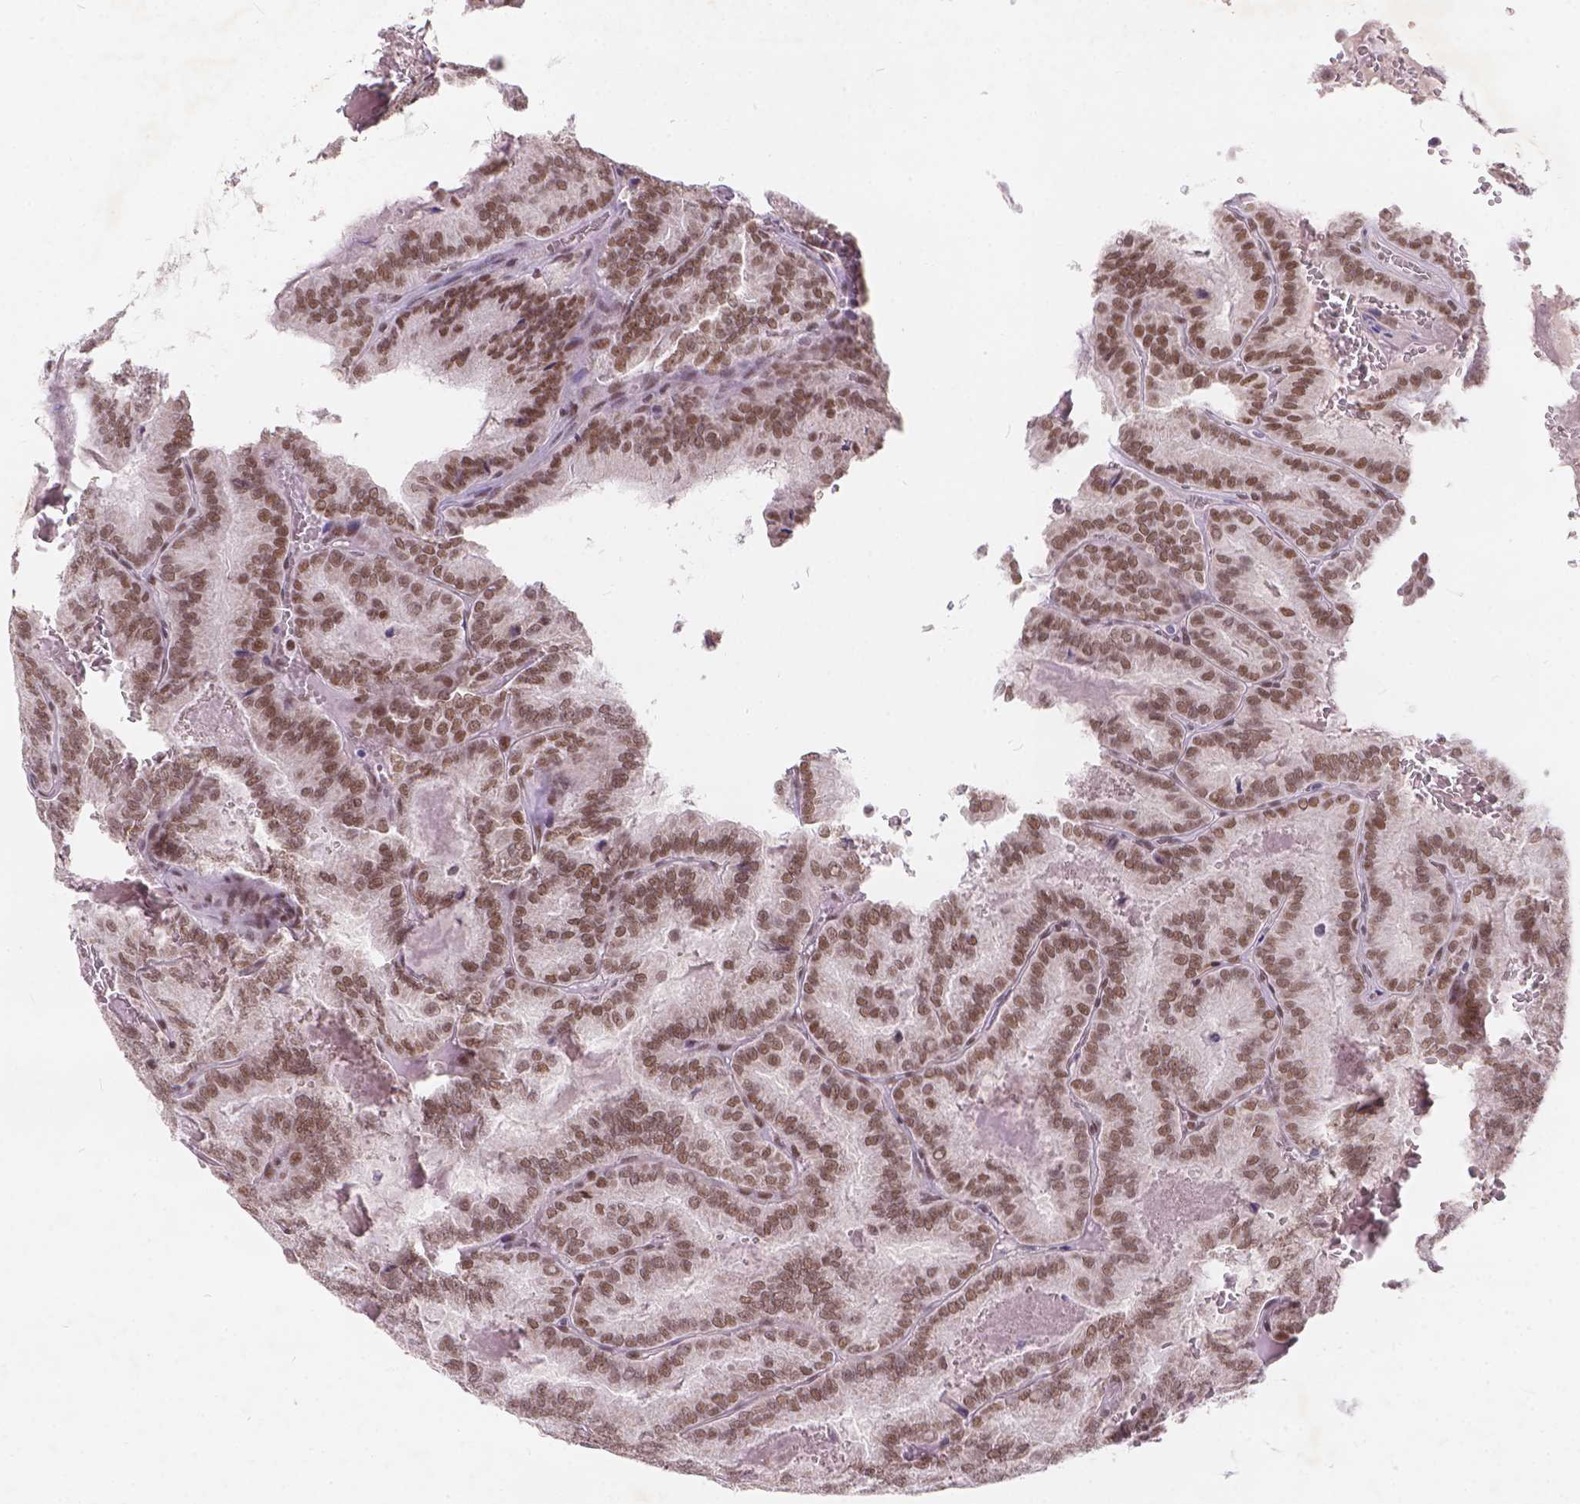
{"staining": {"intensity": "weak", "quantity": ">75%", "location": "nuclear"}, "tissue": "thyroid cancer", "cell_type": "Tumor cells", "image_type": "cancer", "snomed": [{"axis": "morphology", "description": "Papillary adenocarcinoma, NOS"}, {"axis": "topography", "description": "Thyroid gland"}], "caption": "Thyroid papillary adenocarcinoma was stained to show a protein in brown. There is low levels of weak nuclear positivity in approximately >75% of tumor cells.", "gene": "FAM53A", "patient": {"sex": "female", "age": 75}}